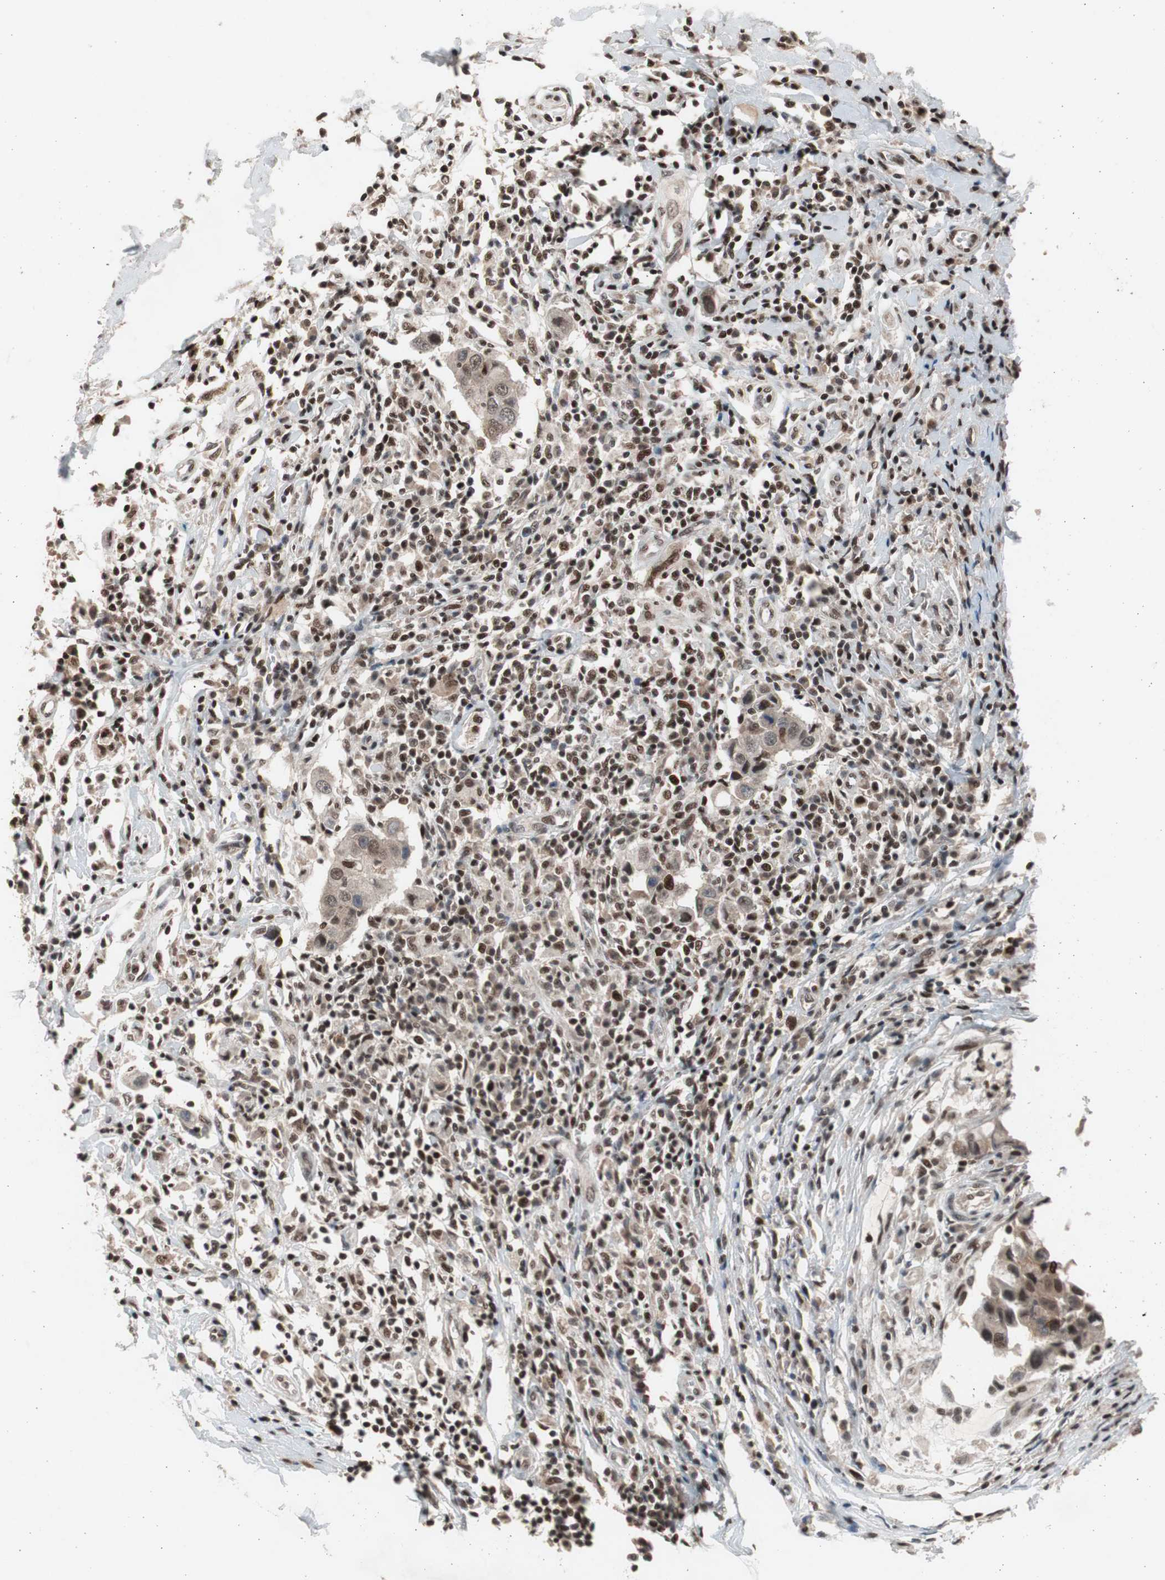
{"staining": {"intensity": "moderate", "quantity": ">75%", "location": "nuclear"}, "tissue": "breast cancer", "cell_type": "Tumor cells", "image_type": "cancer", "snomed": [{"axis": "morphology", "description": "Duct carcinoma"}, {"axis": "topography", "description": "Breast"}], "caption": "Brown immunohistochemical staining in human infiltrating ductal carcinoma (breast) reveals moderate nuclear staining in approximately >75% of tumor cells.", "gene": "RPA1", "patient": {"sex": "female", "age": 27}}